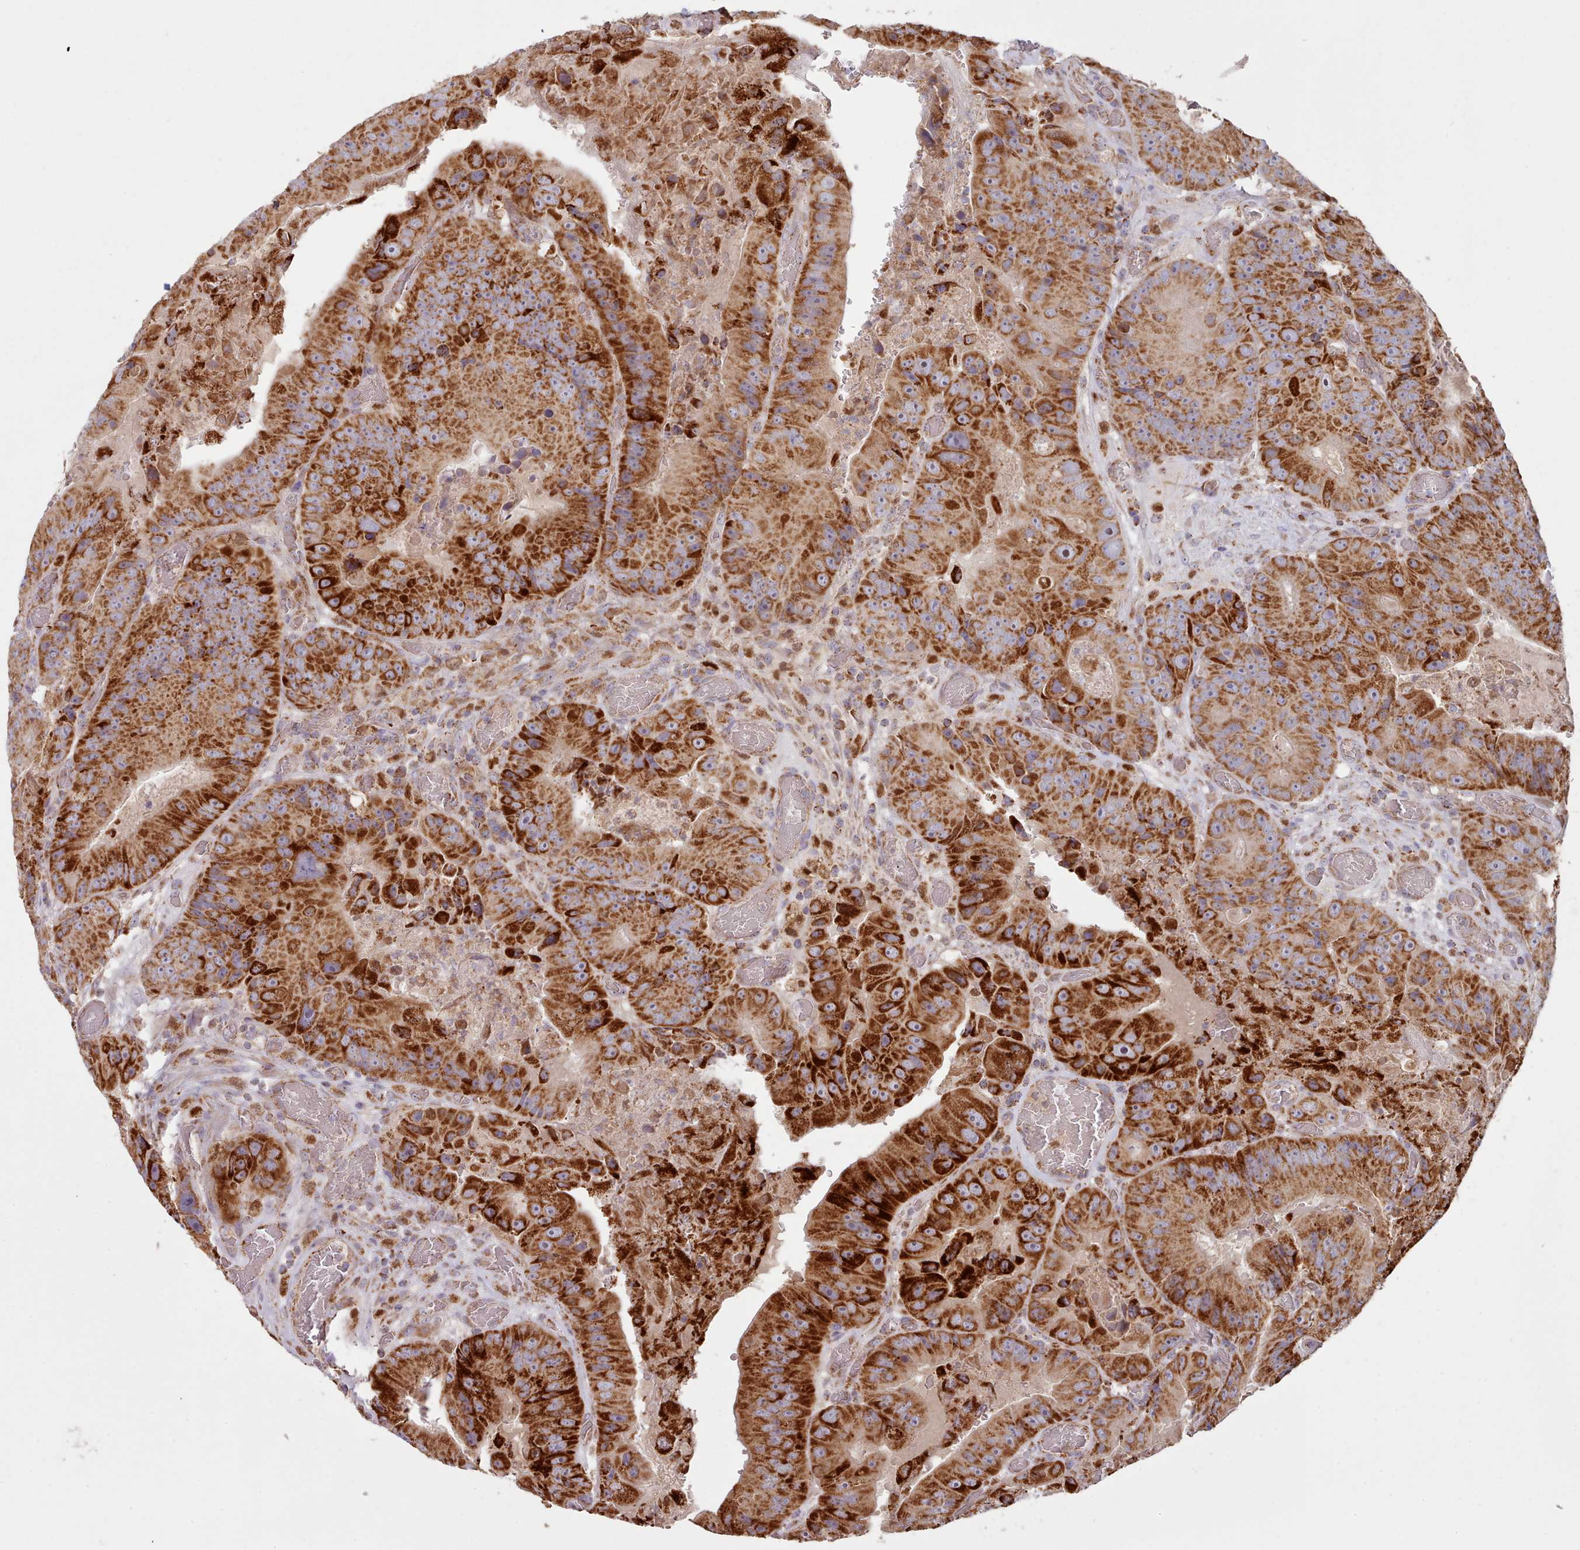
{"staining": {"intensity": "strong", "quantity": ">75%", "location": "cytoplasmic/membranous"}, "tissue": "colorectal cancer", "cell_type": "Tumor cells", "image_type": "cancer", "snomed": [{"axis": "morphology", "description": "Adenocarcinoma, NOS"}, {"axis": "topography", "description": "Colon"}], "caption": "IHC of colorectal cancer (adenocarcinoma) exhibits high levels of strong cytoplasmic/membranous positivity in about >75% of tumor cells.", "gene": "HSDL2", "patient": {"sex": "female", "age": 86}}